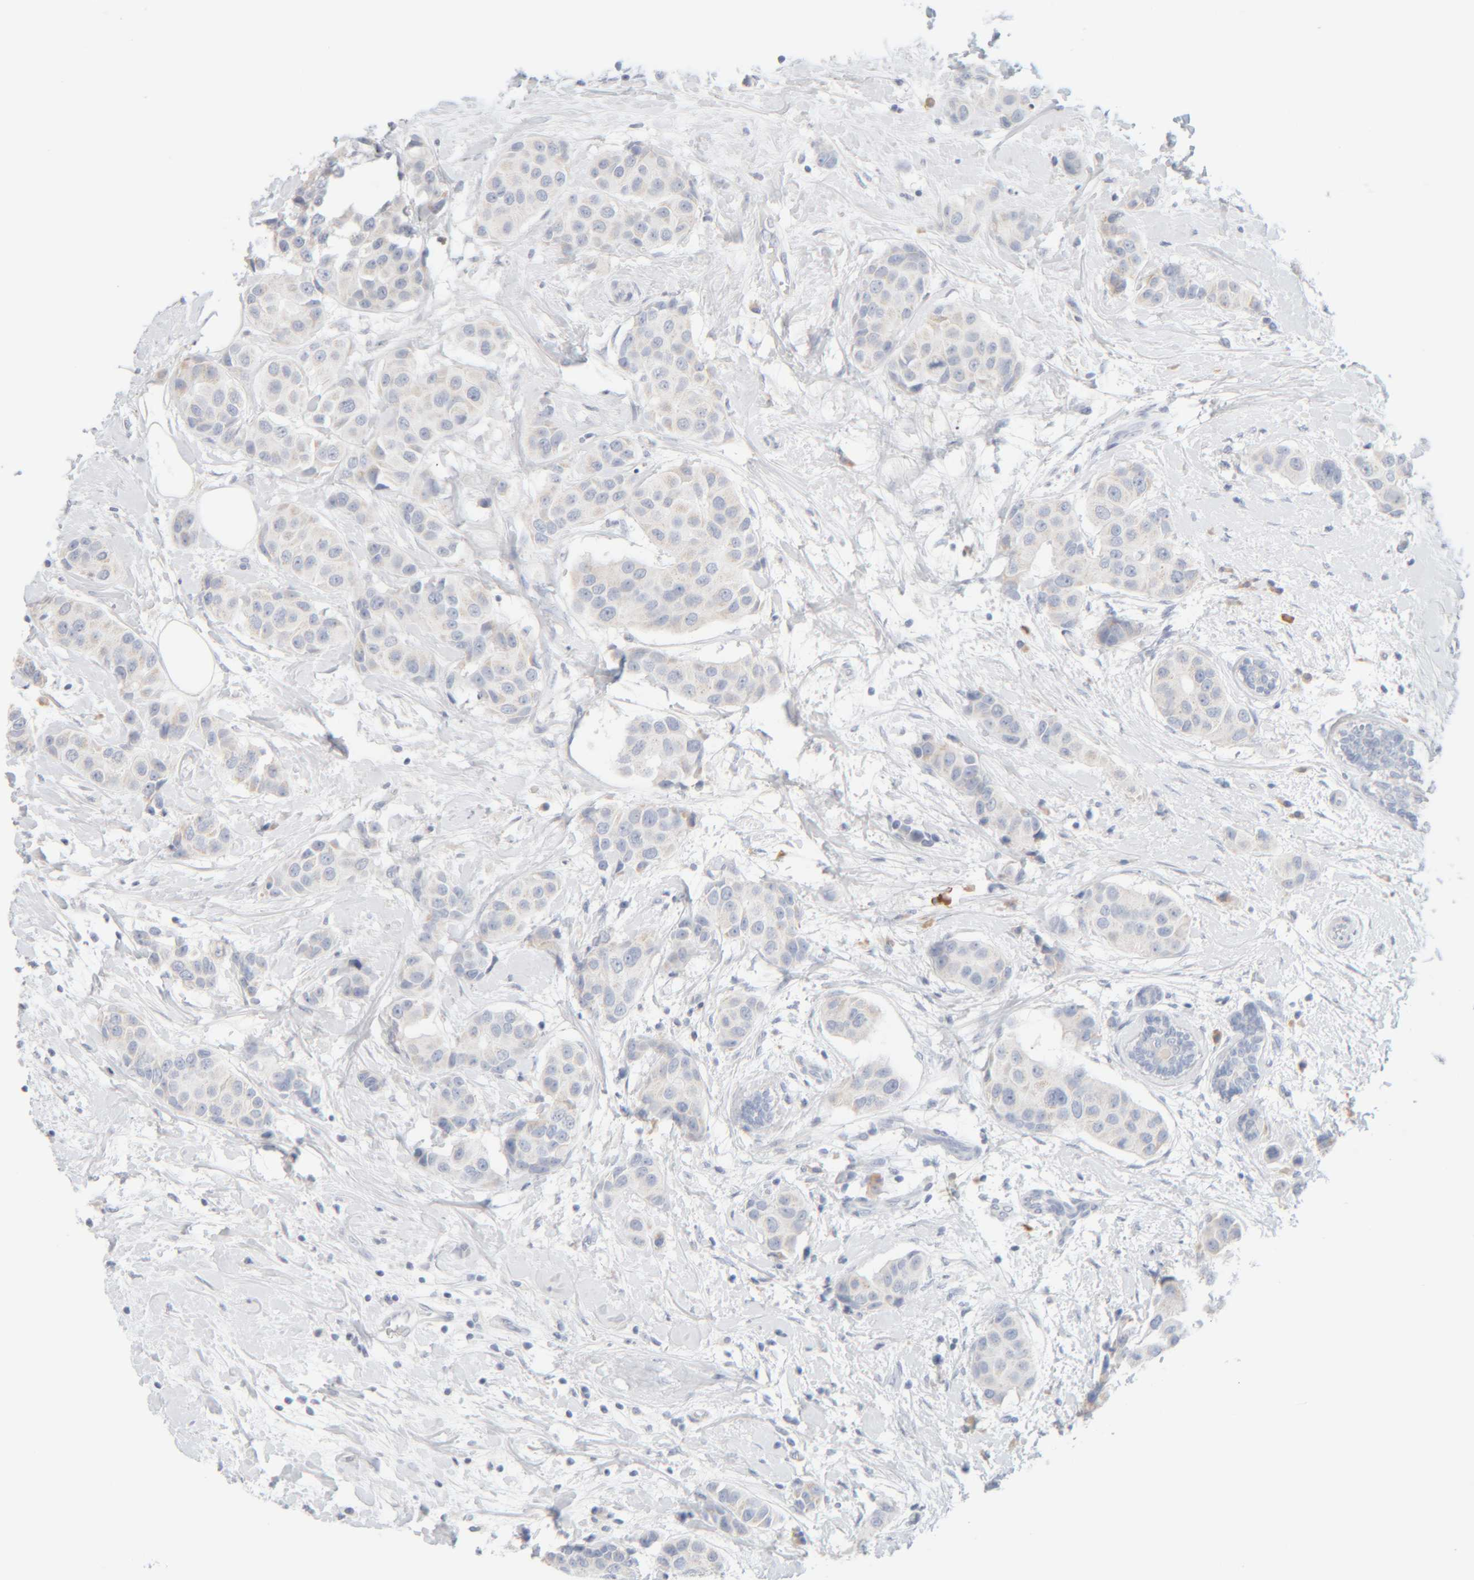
{"staining": {"intensity": "negative", "quantity": "none", "location": "none"}, "tissue": "breast cancer", "cell_type": "Tumor cells", "image_type": "cancer", "snomed": [{"axis": "morphology", "description": "Normal tissue, NOS"}, {"axis": "morphology", "description": "Duct carcinoma"}, {"axis": "topography", "description": "Breast"}], "caption": "Intraductal carcinoma (breast) was stained to show a protein in brown. There is no significant staining in tumor cells. (DAB IHC, high magnification).", "gene": "RIDA", "patient": {"sex": "female", "age": 39}}